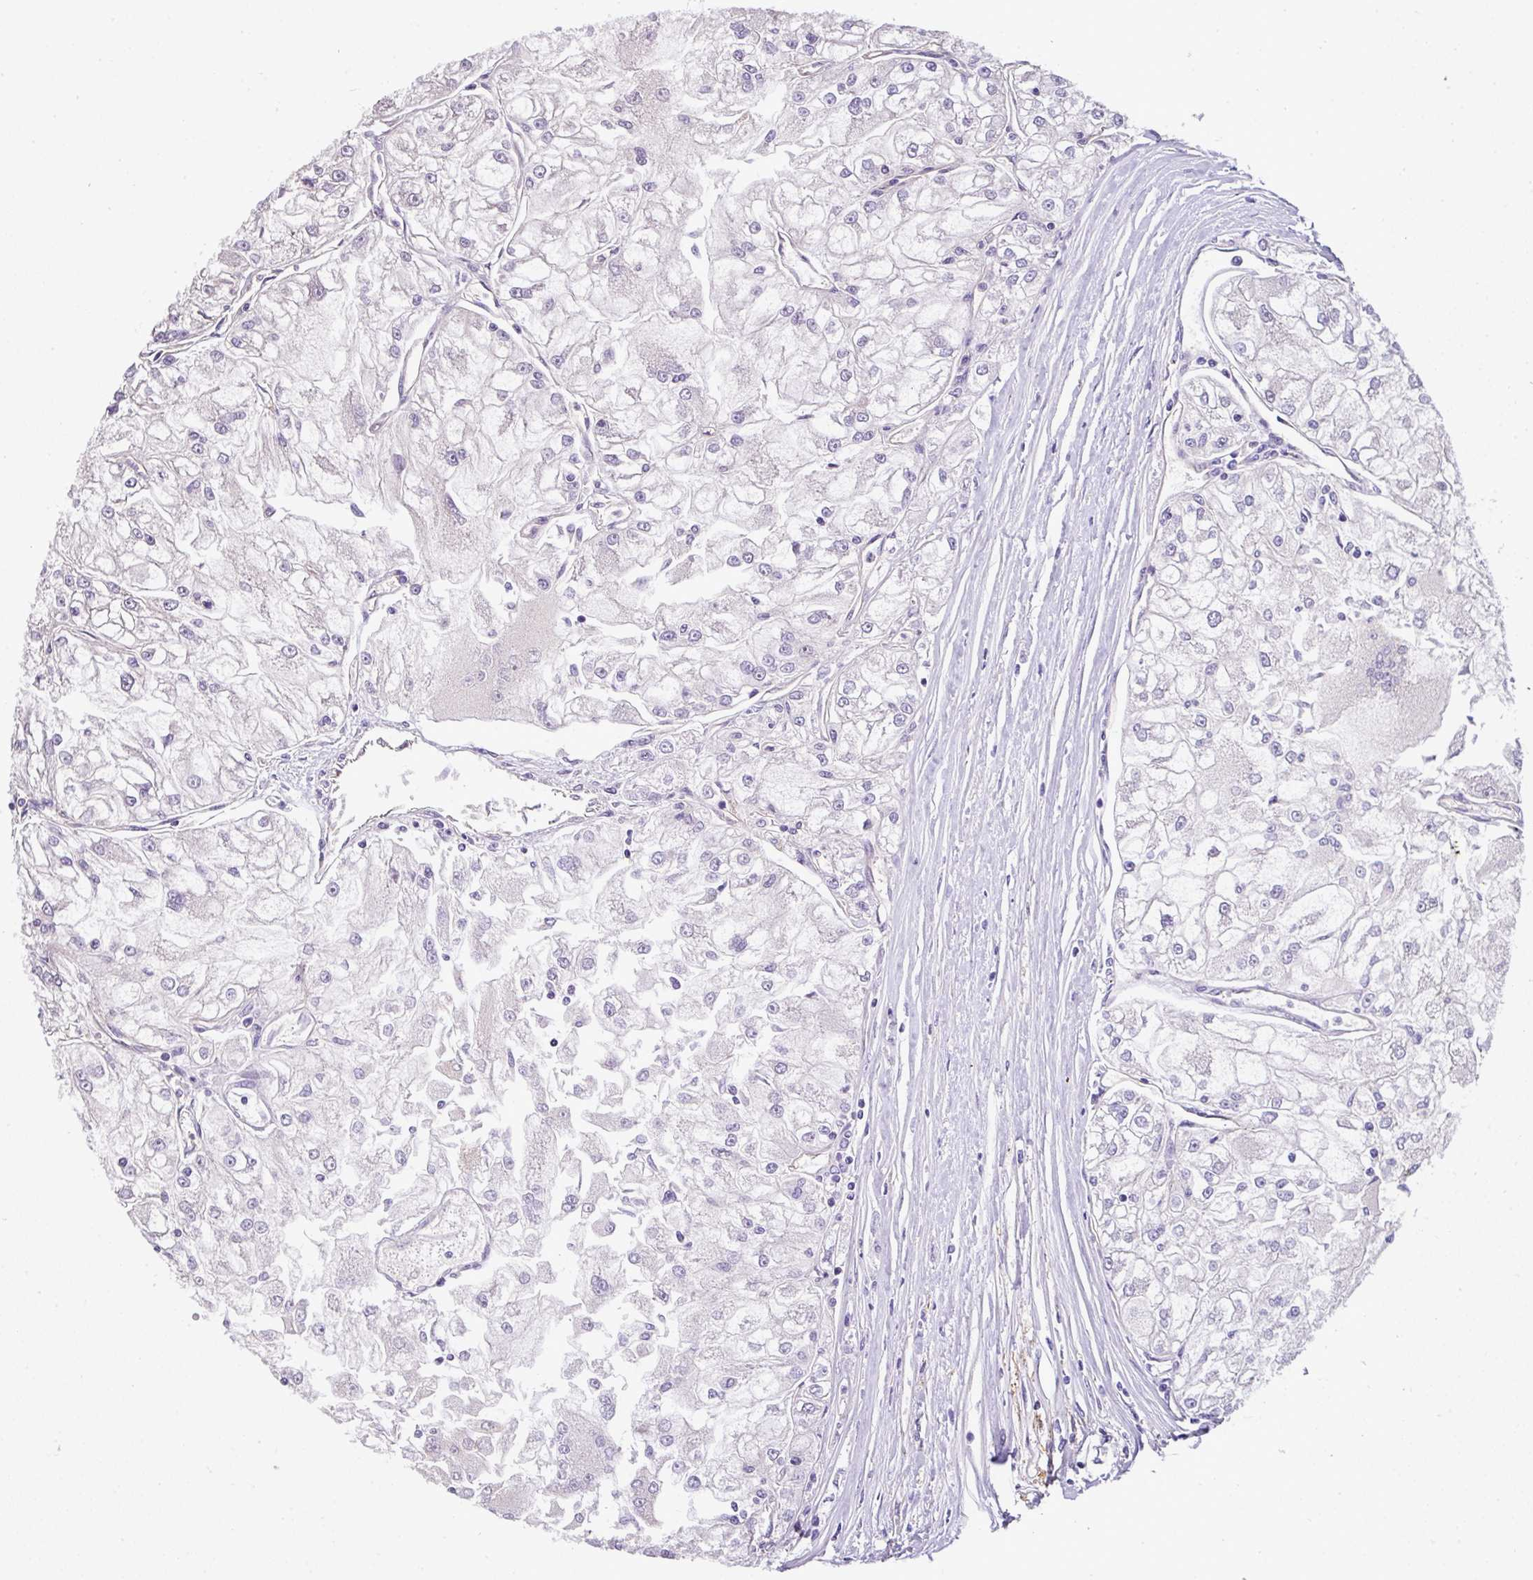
{"staining": {"intensity": "negative", "quantity": "none", "location": "none"}, "tissue": "renal cancer", "cell_type": "Tumor cells", "image_type": "cancer", "snomed": [{"axis": "morphology", "description": "Adenocarcinoma, NOS"}, {"axis": "topography", "description": "Kidney"}], "caption": "This is a image of IHC staining of renal cancer (adenocarcinoma), which shows no staining in tumor cells. Nuclei are stained in blue.", "gene": "CASS4", "patient": {"sex": "female", "age": 72}}